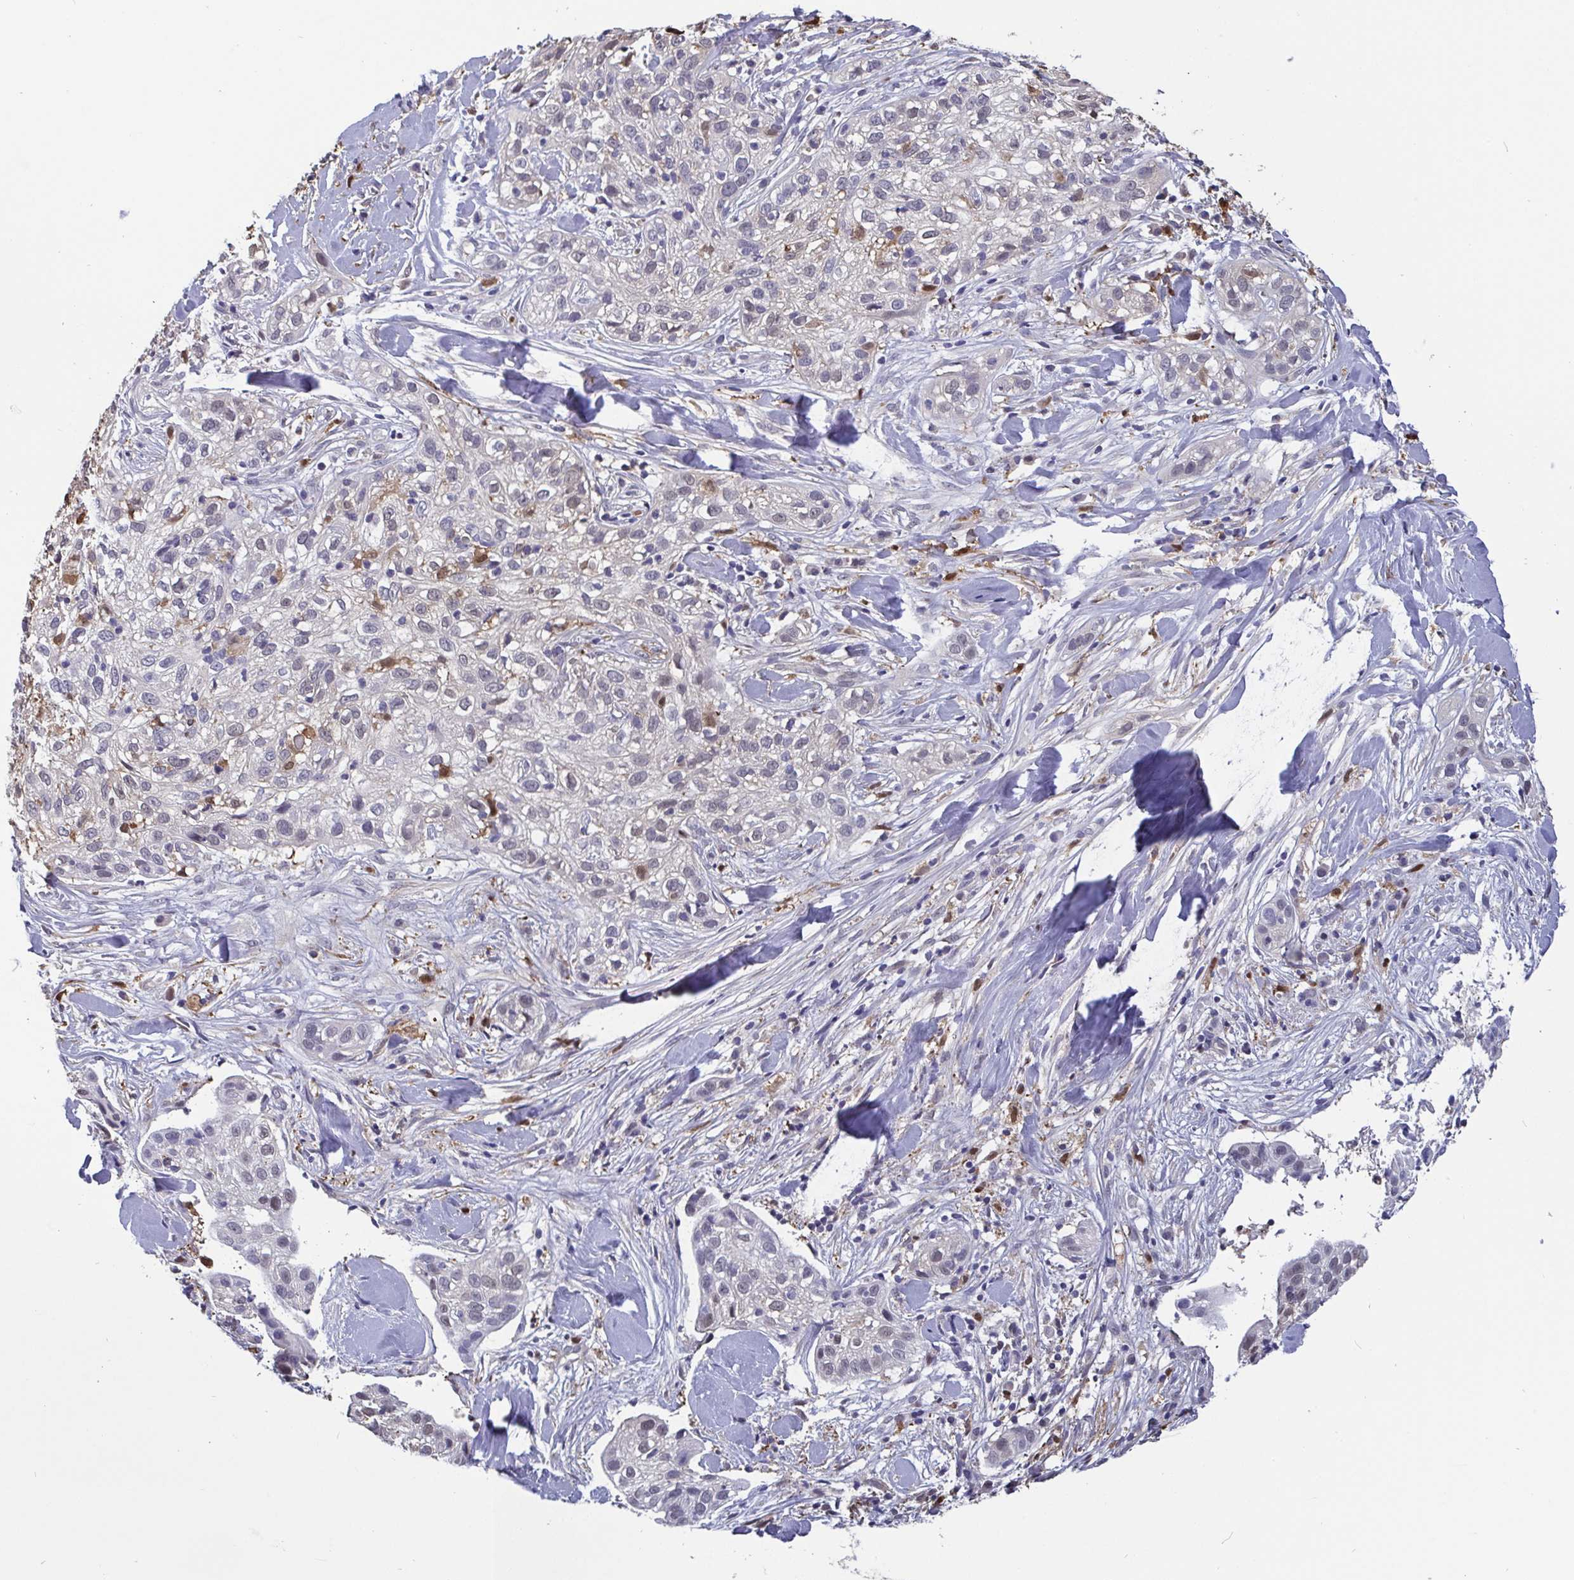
{"staining": {"intensity": "negative", "quantity": "none", "location": "none"}, "tissue": "skin cancer", "cell_type": "Tumor cells", "image_type": "cancer", "snomed": [{"axis": "morphology", "description": "Squamous cell carcinoma, NOS"}, {"axis": "topography", "description": "Skin"}], "caption": "A high-resolution photomicrograph shows IHC staining of skin cancer (squamous cell carcinoma), which demonstrates no significant expression in tumor cells.", "gene": "IDH1", "patient": {"sex": "male", "age": 82}}